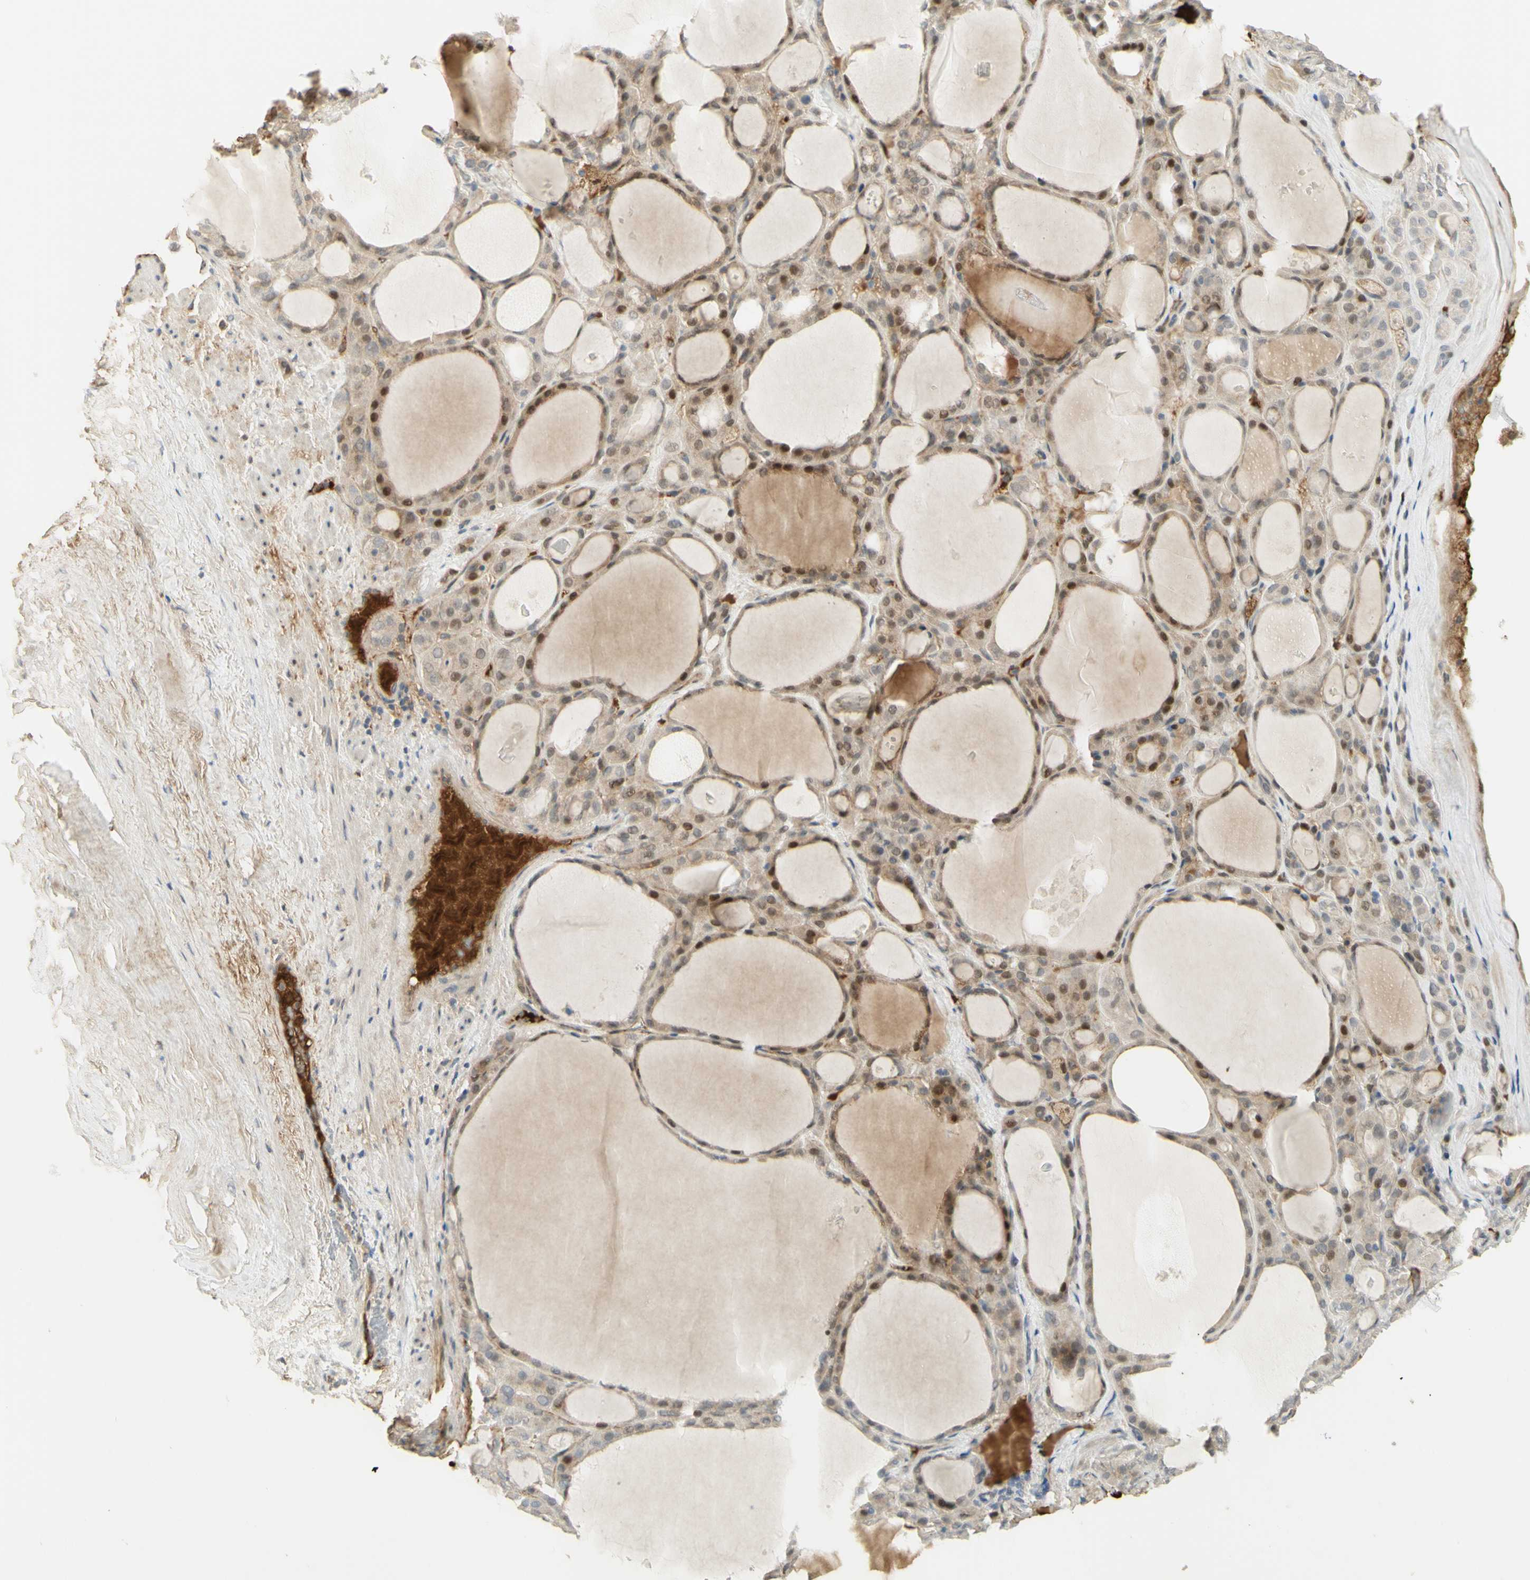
{"staining": {"intensity": "moderate", "quantity": "<25%", "location": "cytoplasmic/membranous,nuclear"}, "tissue": "thyroid gland", "cell_type": "Glandular cells", "image_type": "normal", "snomed": [{"axis": "morphology", "description": "Normal tissue, NOS"}, {"axis": "morphology", "description": "Carcinoma, NOS"}, {"axis": "topography", "description": "Thyroid gland"}], "caption": "Protein expression analysis of unremarkable thyroid gland demonstrates moderate cytoplasmic/membranous,nuclear positivity in approximately <25% of glandular cells.", "gene": "ANGPT2", "patient": {"sex": "female", "age": 86}}